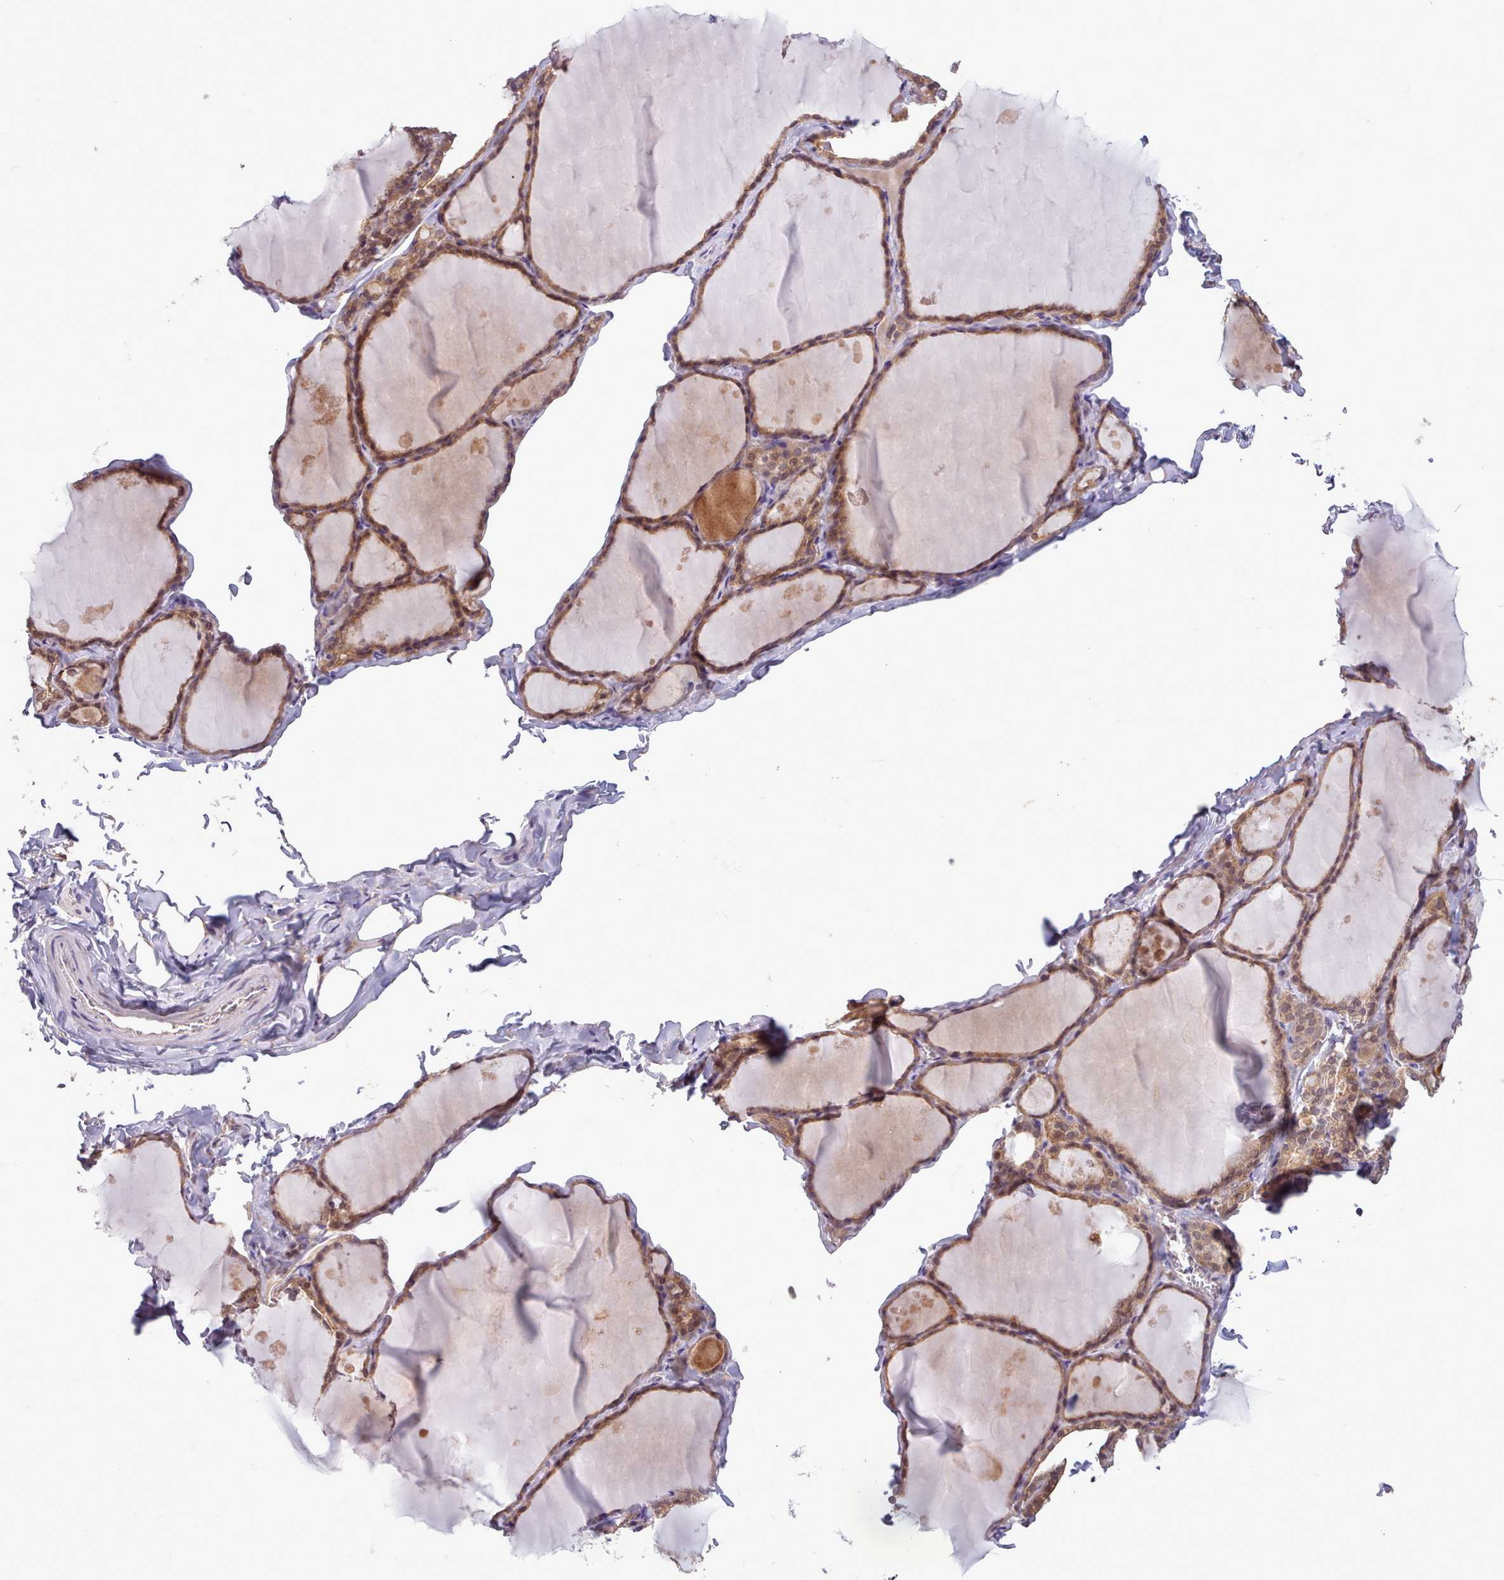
{"staining": {"intensity": "moderate", "quantity": ">75%", "location": "cytoplasmic/membranous,nuclear"}, "tissue": "thyroid gland", "cell_type": "Glandular cells", "image_type": "normal", "snomed": [{"axis": "morphology", "description": "Normal tissue, NOS"}, {"axis": "topography", "description": "Thyroid gland"}], "caption": "Immunohistochemistry photomicrograph of unremarkable thyroid gland: human thyroid gland stained using IHC demonstrates medium levels of moderate protein expression localized specifically in the cytoplasmic/membranous,nuclear of glandular cells, appearing as a cytoplasmic/membranous,nuclear brown color.", "gene": "NMRK1", "patient": {"sex": "male", "age": 56}}